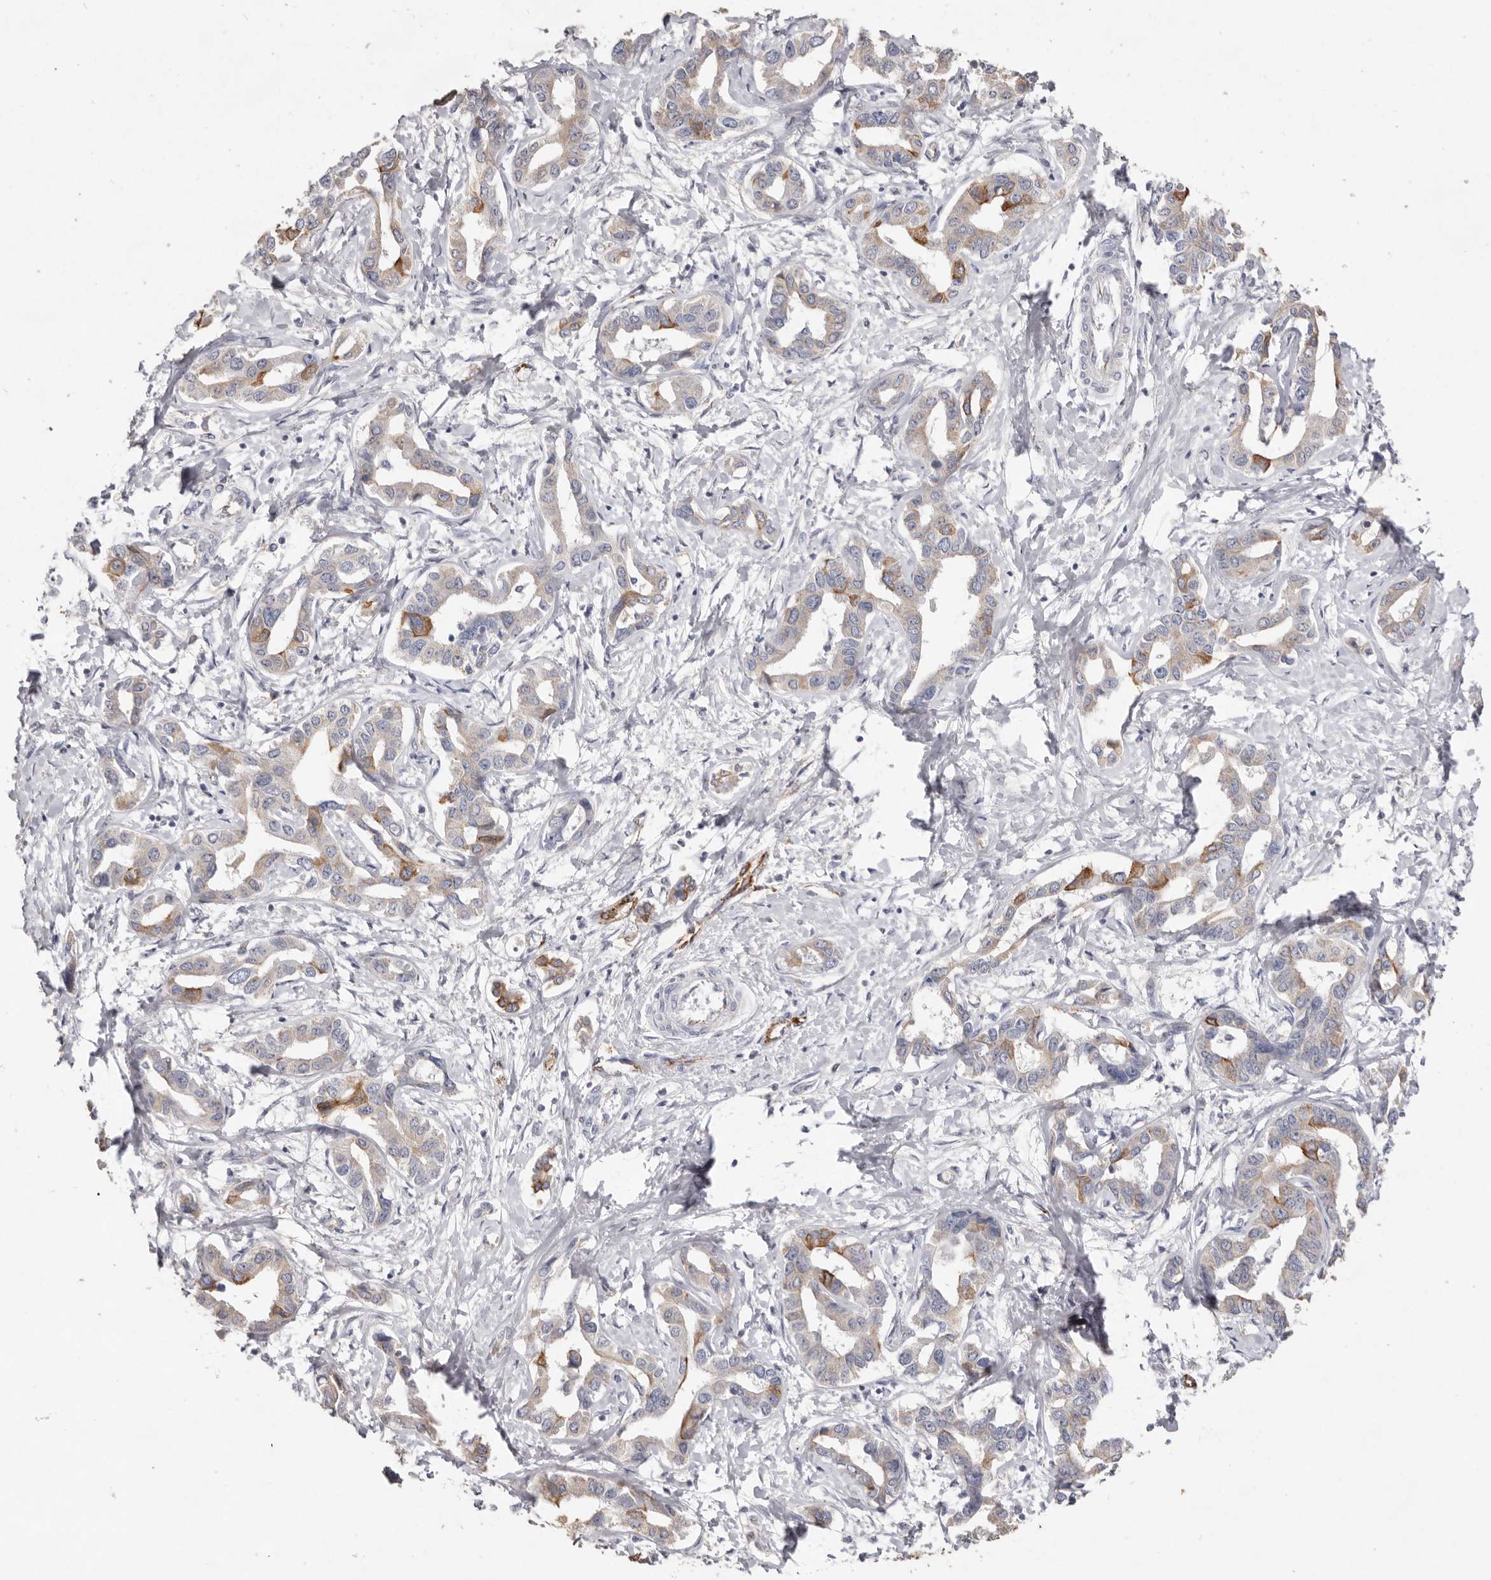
{"staining": {"intensity": "moderate", "quantity": "<25%", "location": "cytoplasmic/membranous"}, "tissue": "liver cancer", "cell_type": "Tumor cells", "image_type": "cancer", "snomed": [{"axis": "morphology", "description": "Cholangiocarcinoma"}, {"axis": "topography", "description": "Liver"}], "caption": "Moderate cytoplasmic/membranous protein positivity is appreciated in about <25% of tumor cells in liver cancer (cholangiocarcinoma). (DAB = brown stain, brightfield microscopy at high magnification).", "gene": "ZYG11B", "patient": {"sex": "male", "age": 59}}